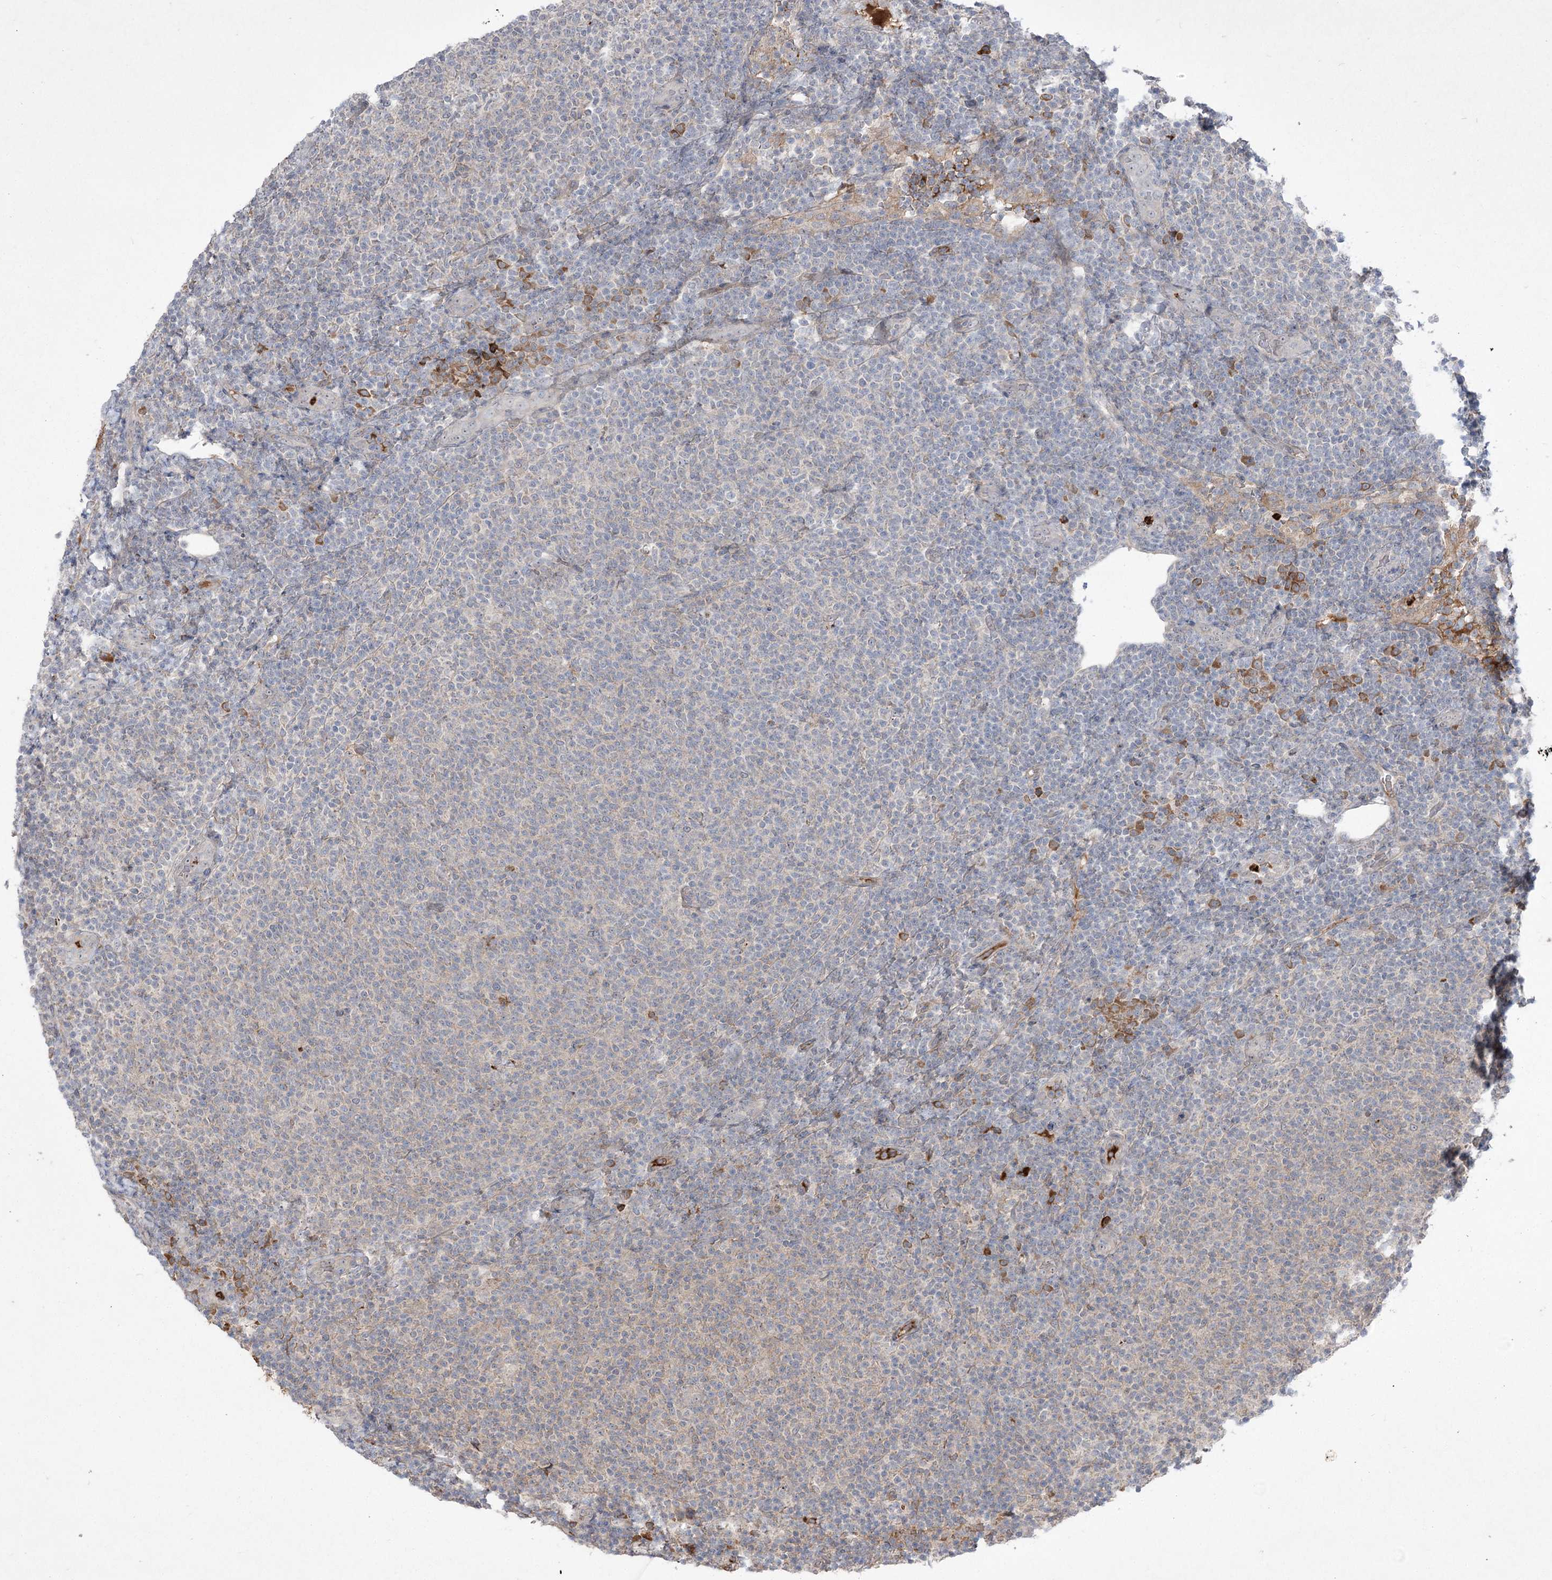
{"staining": {"intensity": "negative", "quantity": "none", "location": "none"}, "tissue": "lymphoma", "cell_type": "Tumor cells", "image_type": "cancer", "snomed": [{"axis": "morphology", "description": "Malignant lymphoma, non-Hodgkin's type, Low grade"}, {"axis": "topography", "description": "Lymph node"}], "caption": "Histopathology image shows no significant protein positivity in tumor cells of low-grade malignant lymphoma, non-Hodgkin's type.", "gene": "PLEKHA5", "patient": {"sex": "male", "age": 66}}